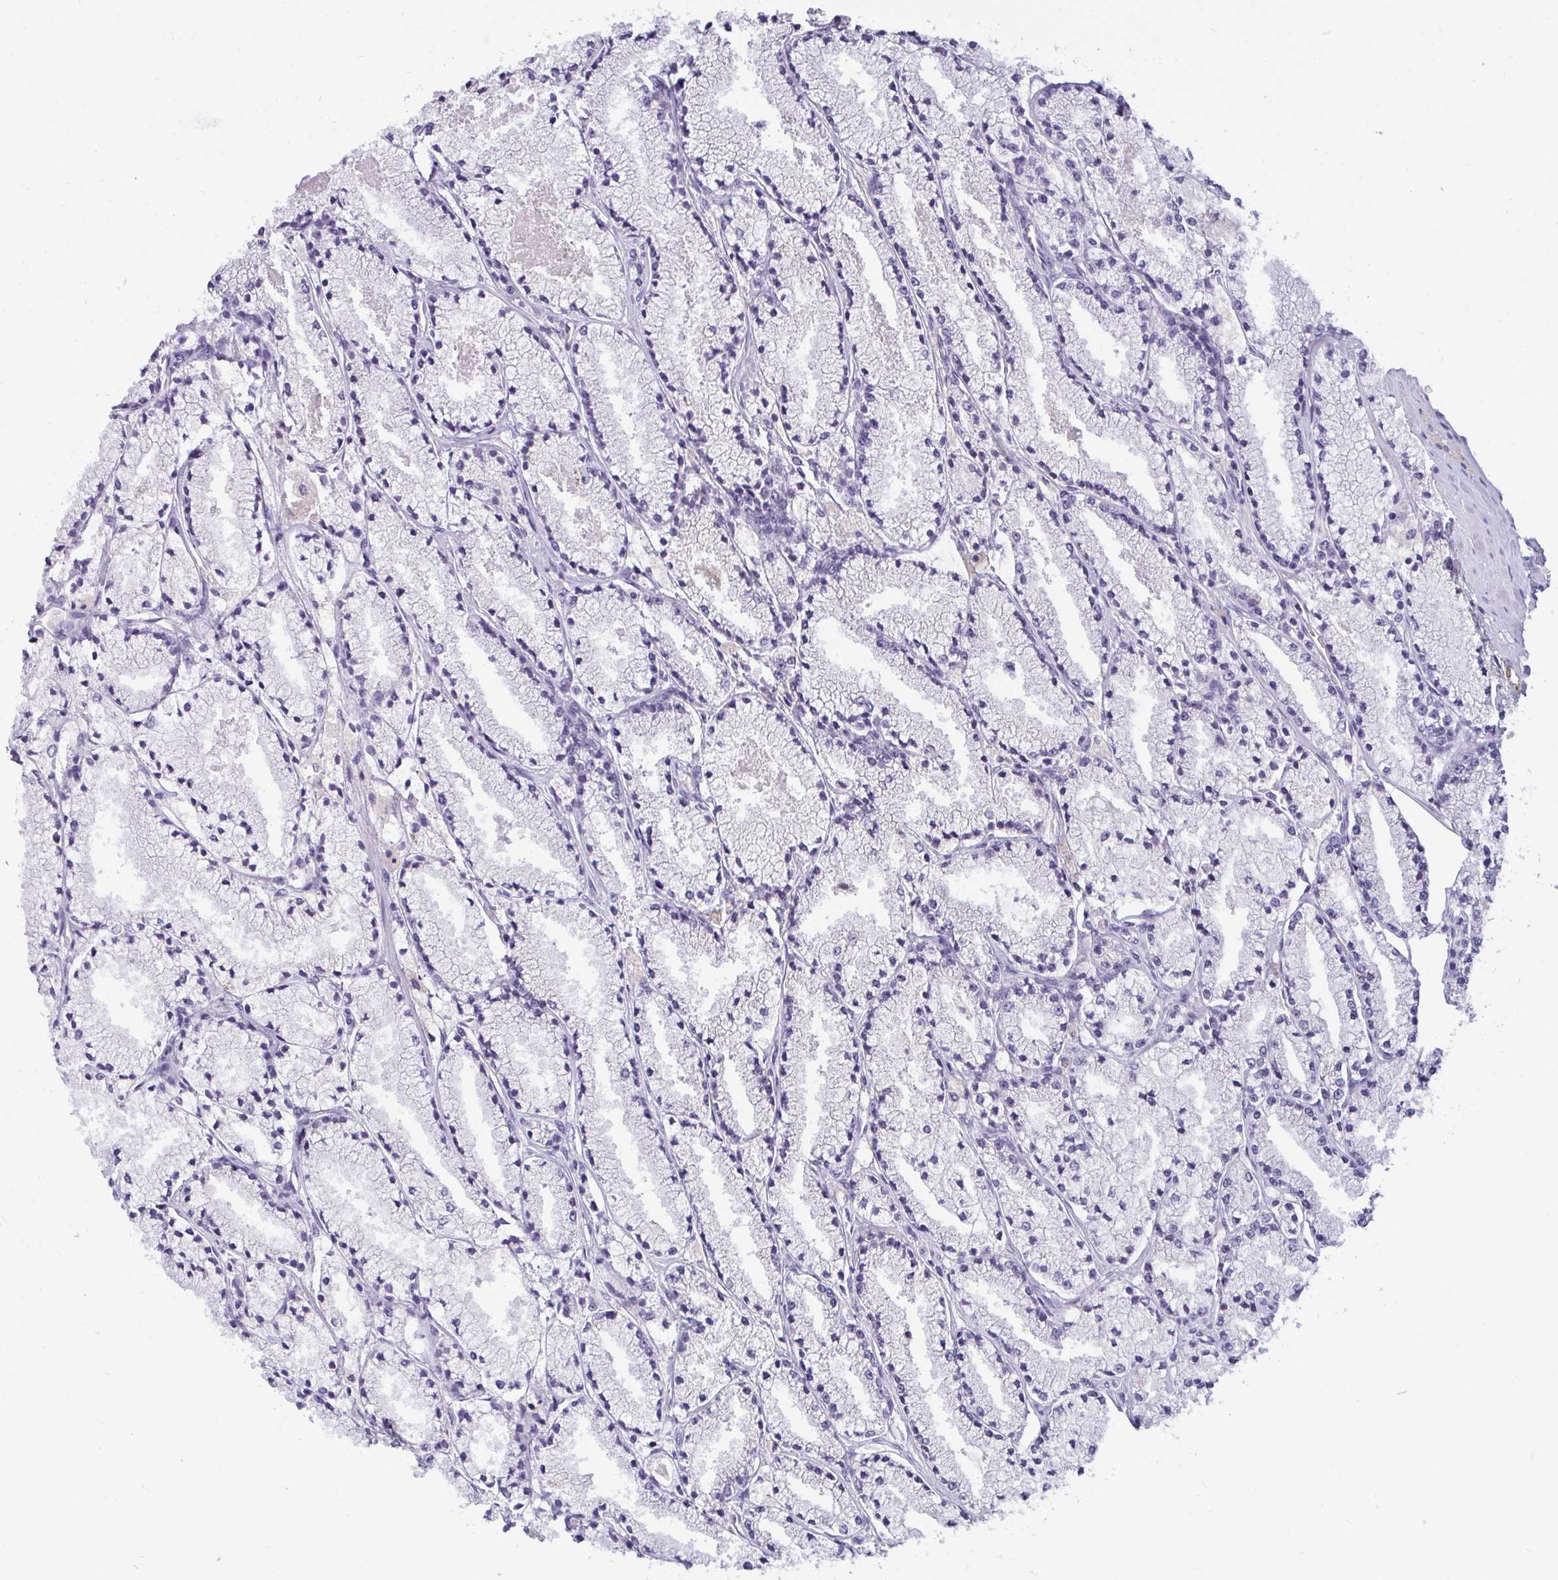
{"staining": {"intensity": "negative", "quantity": "none", "location": "none"}, "tissue": "prostate cancer", "cell_type": "Tumor cells", "image_type": "cancer", "snomed": [{"axis": "morphology", "description": "Adenocarcinoma, High grade"}, {"axis": "topography", "description": "Prostate"}], "caption": "Immunohistochemical staining of human high-grade adenocarcinoma (prostate) reveals no significant positivity in tumor cells.", "gene": "SEMA6B", "patient": {"sex": "male", "age": 63}}